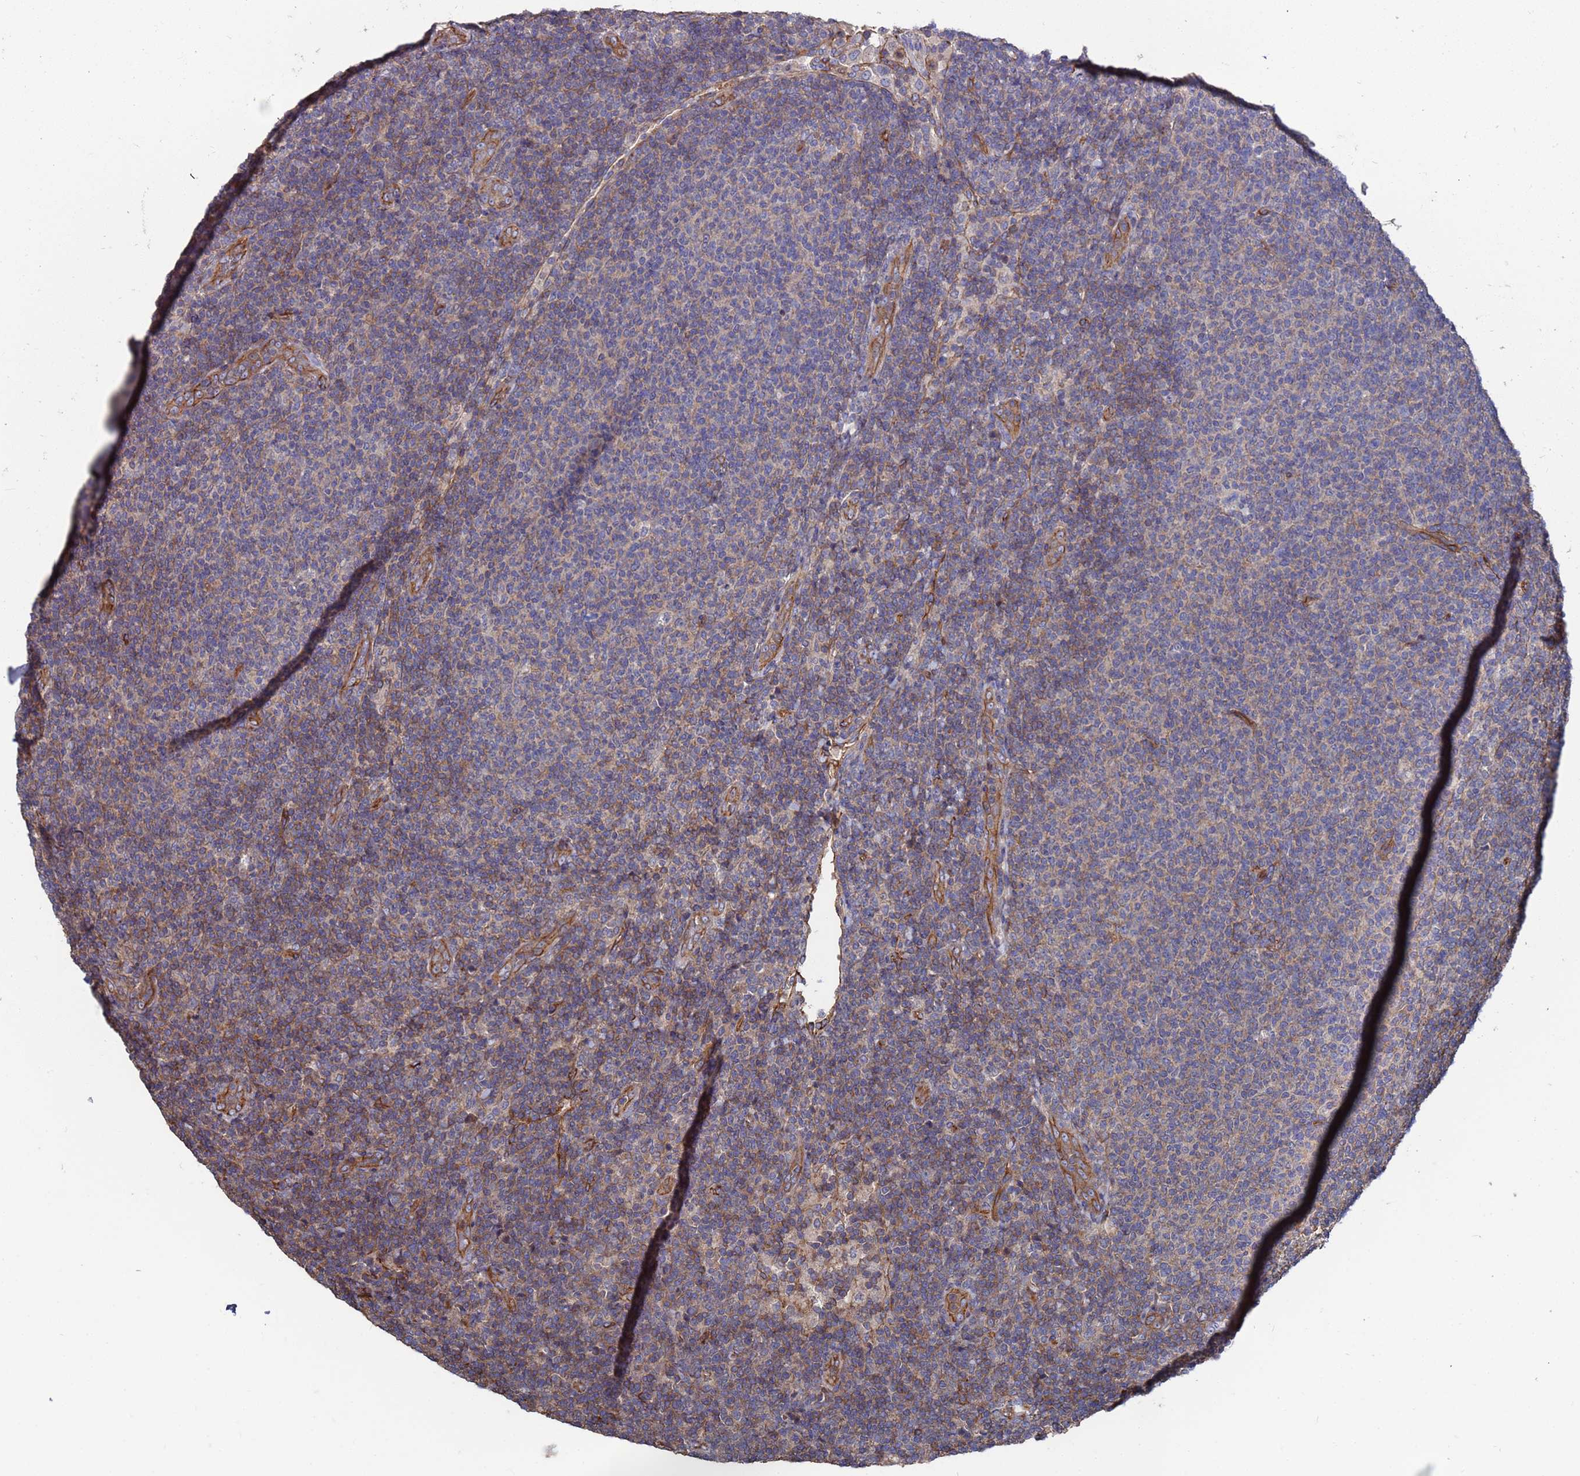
{"staining": {"intensity": "weak", "quantity": "<25%", "location": "cytoplasmic/membranous"}, "tissue": "lymphoma", "cell_type": "Tumor cells", "image_type": "cancer", "snomed": [{"axis": "morphology", "description": "Malignant lymphoma, non-Hodgkin's type, Low grade"}, {"axis": "topography", "description": "Lymph node"}], "caption": "The histopathology image reveals no significant staining in tumor cells of low-grade malignant lymphoma, non-Hodgkin's type. (DAB (3,3'-diaminobenzidine) IHC, high magnification).", "gene": "NDUFAF6", "patient": {"sex": "male", "age": 66}}